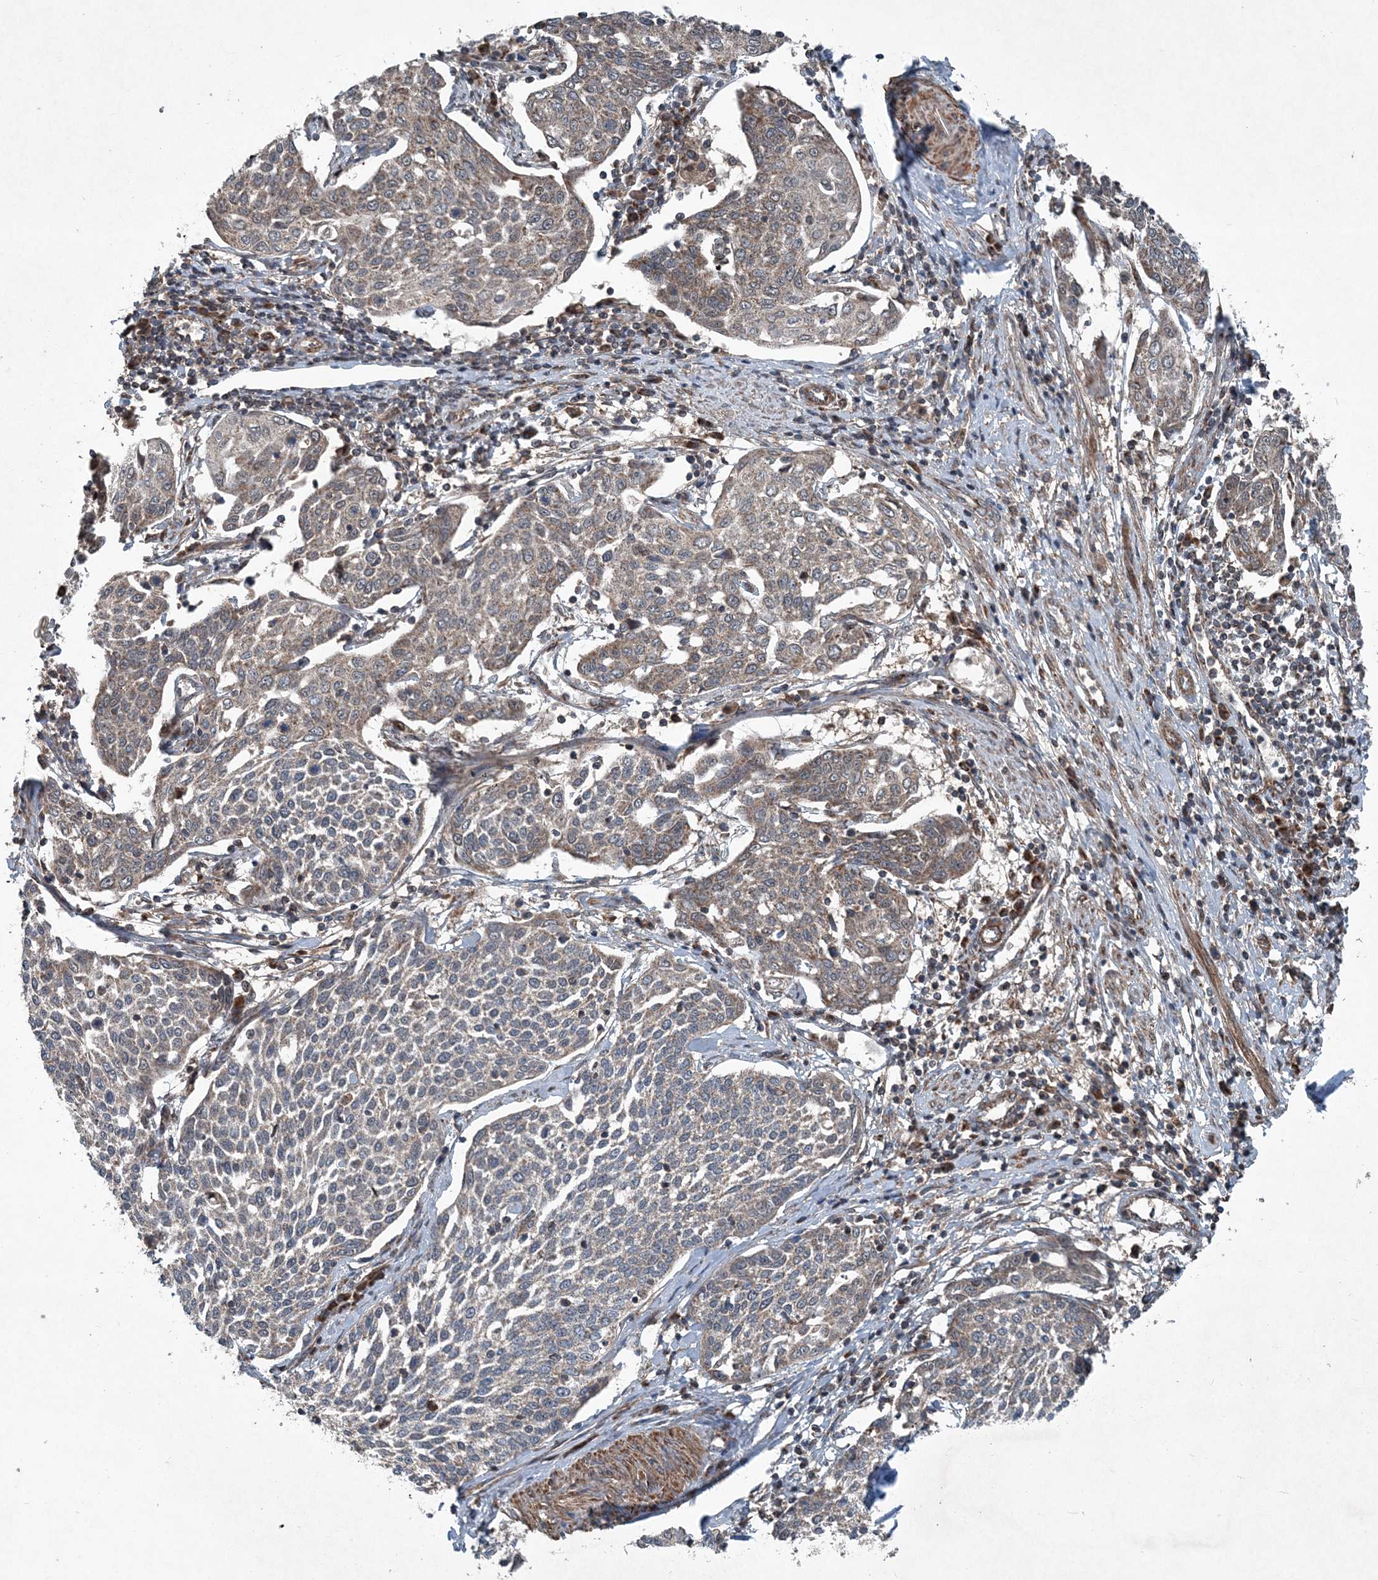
{"staining": {"intensity": "weak", "quantity": "<25%", "location": "cytoplasmic/membranous"}, "tissue": "cervical cancer", "cell_type": "Tumor cells", "image_type": "cancer", "snomed": [{"axis": "morphology", "description": "Squamous cell carcinoma, NOS"}, {"axis": "topography", "description": "Cervix"}], "caption": "Human cervical squamous cell carcinoma stained for a protein using immunohistochemistry (IHC) reveals no staining in tumor cells.", "gene": "NDUFA2", "patient": {"sex": "female", "age": 34}}